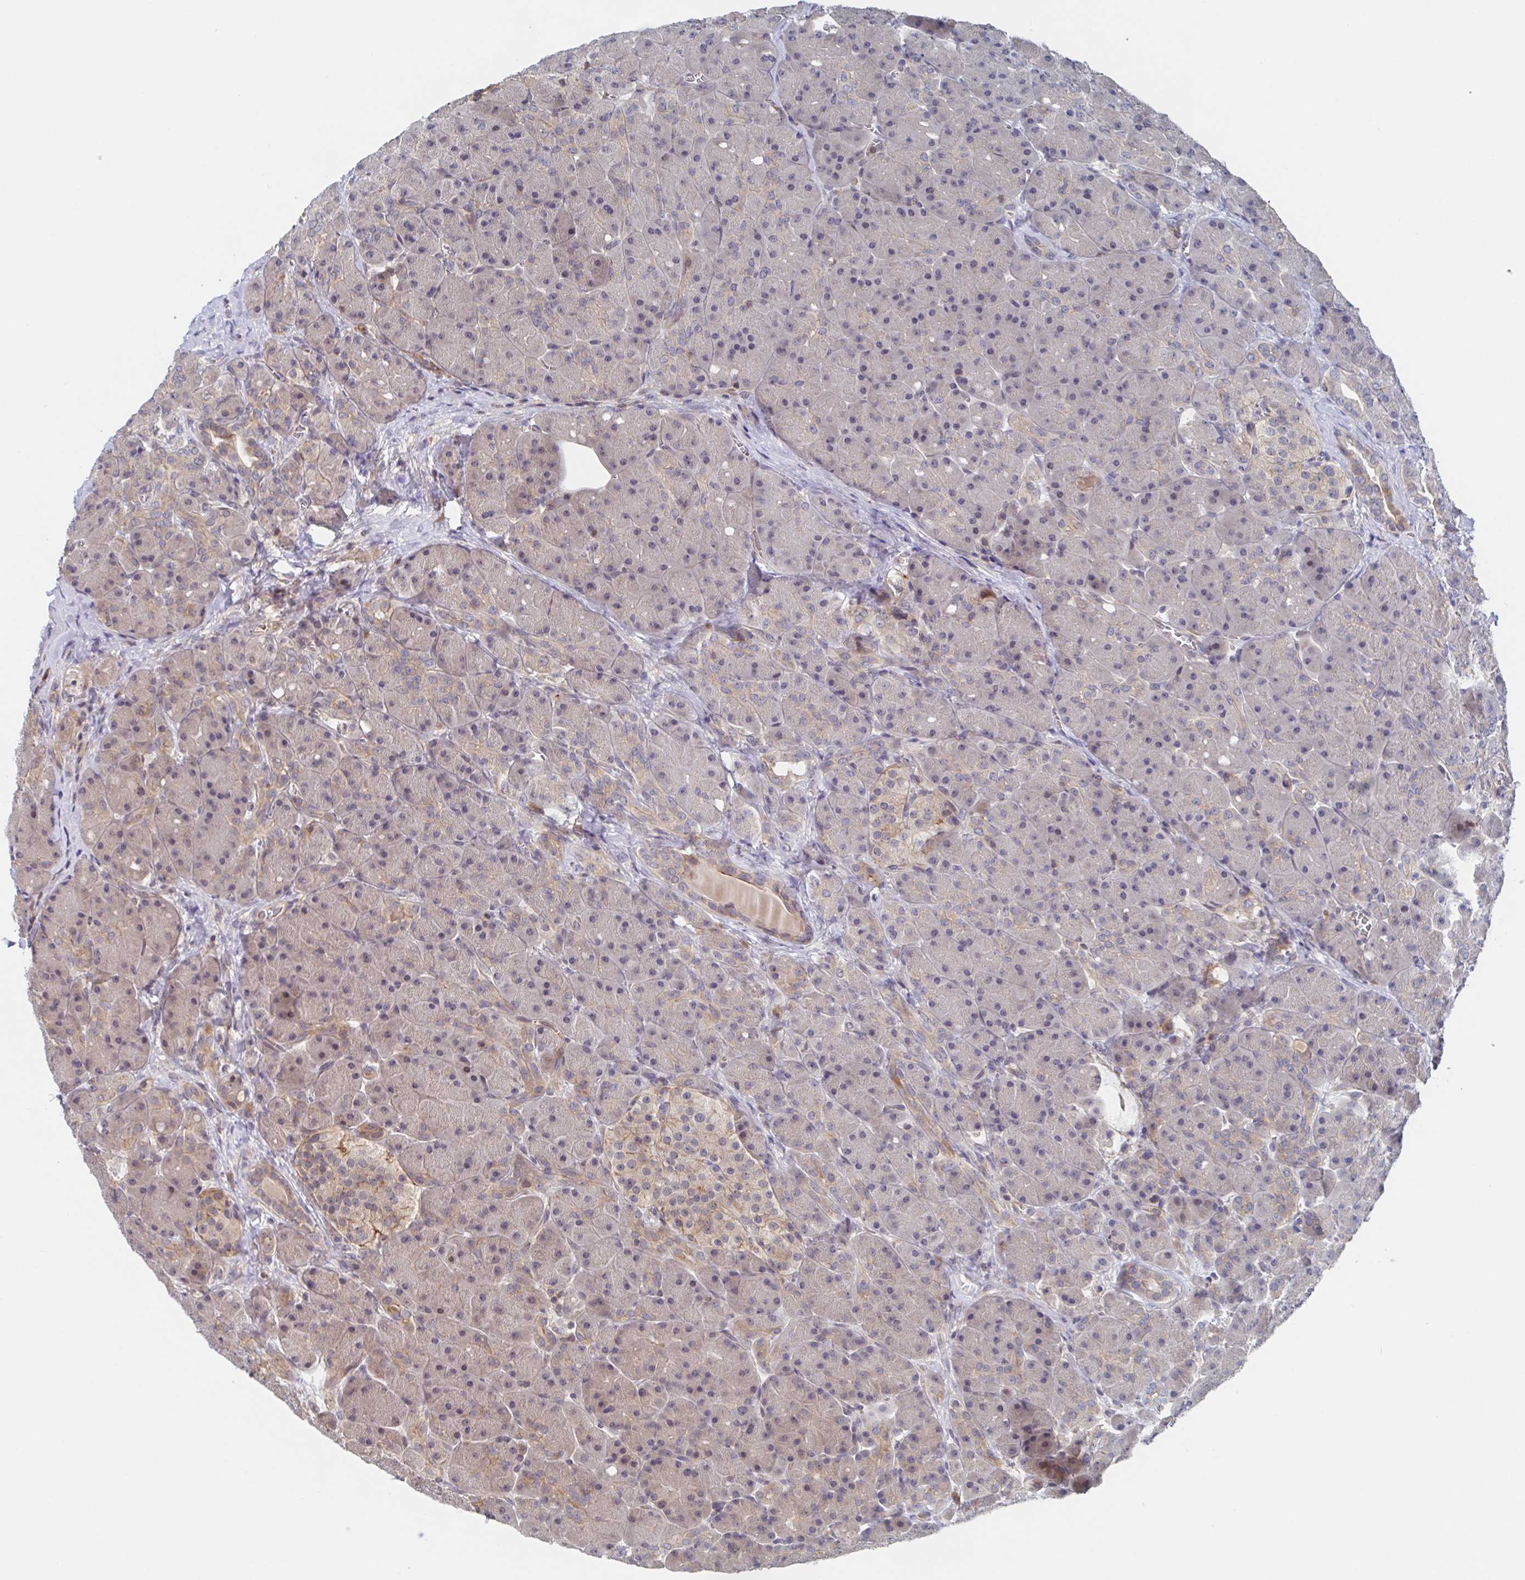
{"staining": {"intensity": "weak", "quantity": "<25%", "location": "cytoplasmic/membranous"}, "tissue": "pancreas", "cell_type": "Exocrine glandular cells", "image_type": "normal", "snomed": [{"axis": "morphology", "description": "Normal tissue, NOS"}, {"axis": "topography", "description": "Pancreas"}], "caption": "Human pancreas stained for a protein using immunohistochemistry (IHC) demonstrates no staining in exocrine glandular cells.", "gene": "DHRS12", "patient": {"sex": "male", "age": 55}}